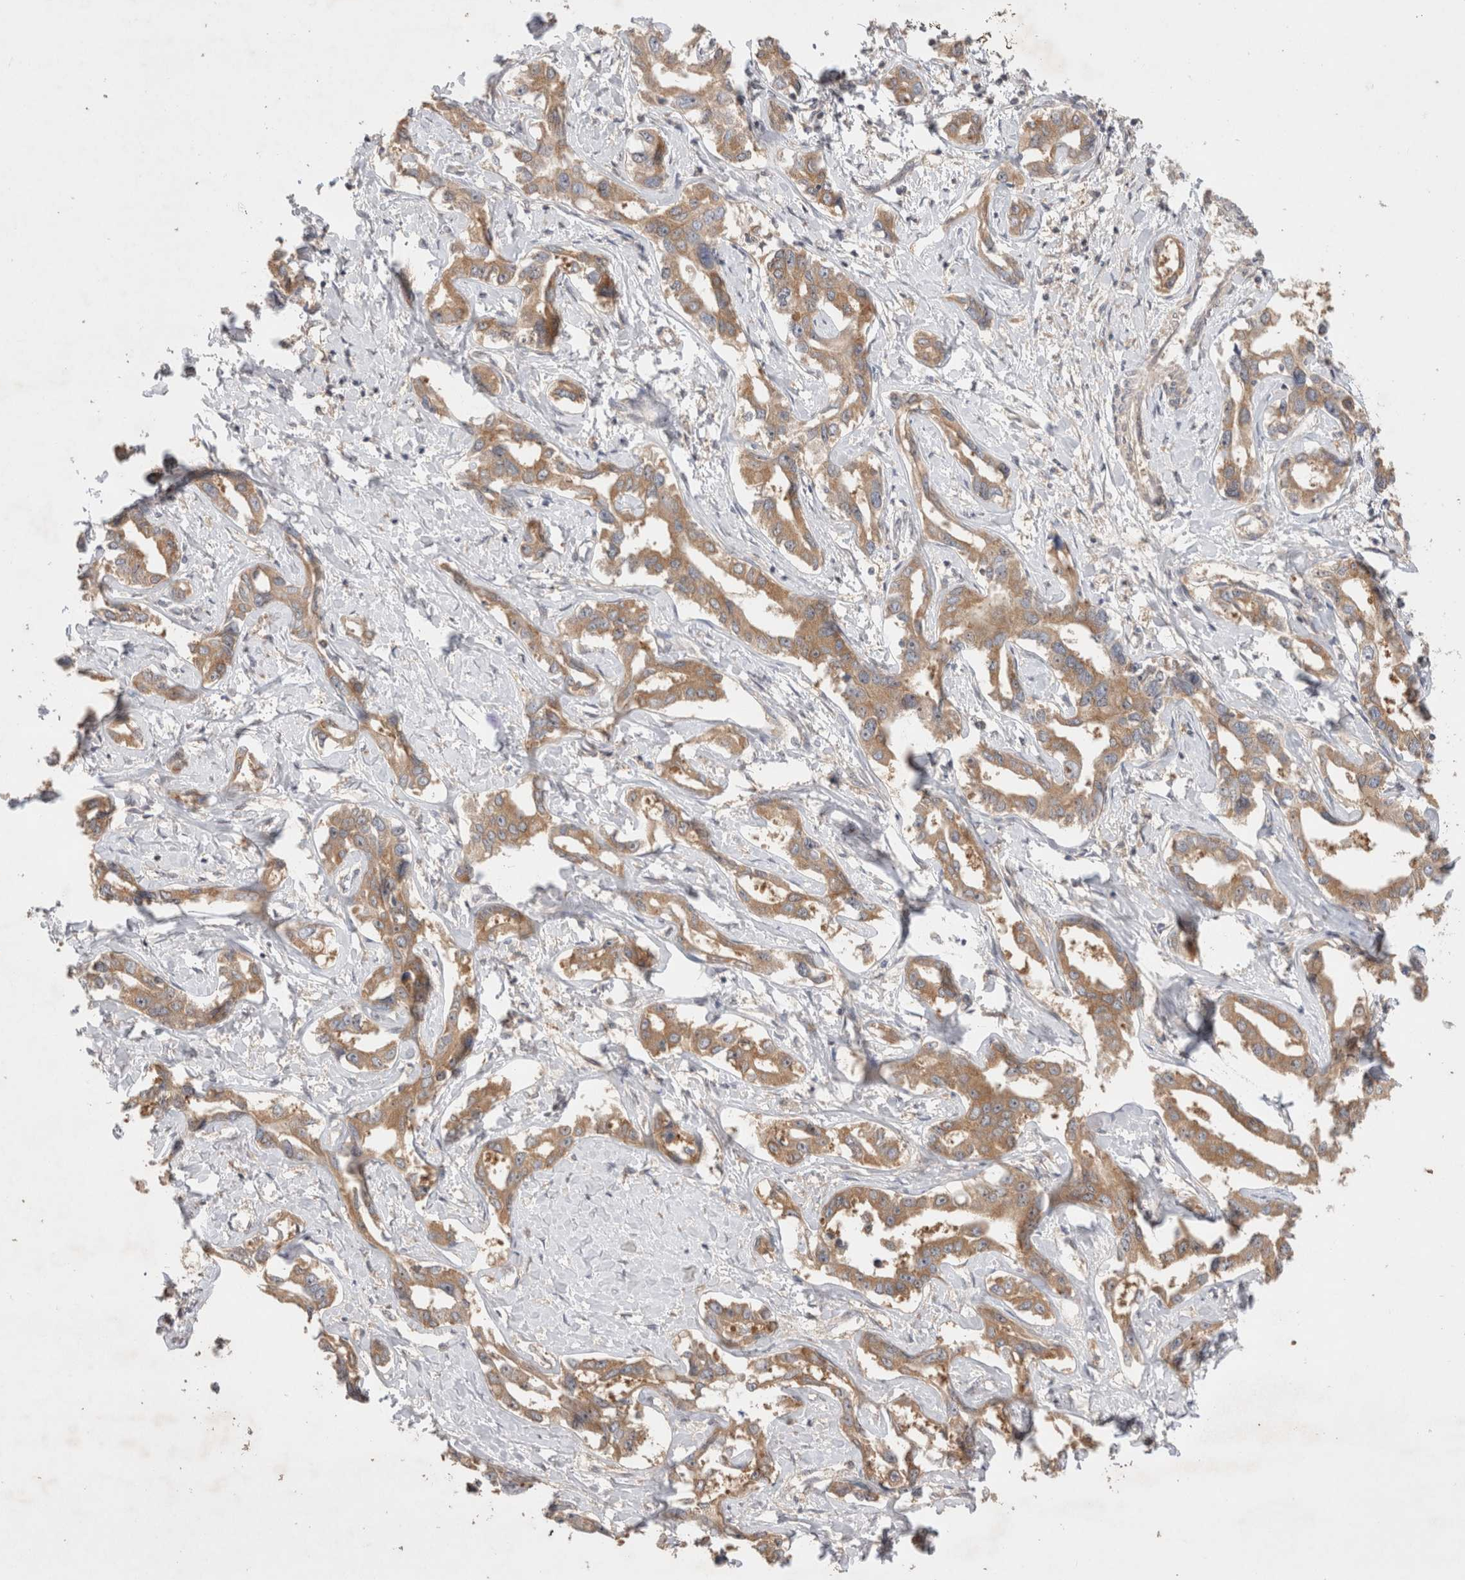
{"staining": {"intensity": "moderate", "quantity": ">75%", "location": "cytoplasmic/membranous"}, "tissue": "liver cancer", "cell_type": "Tumor cells", "image_type": "cancer", "snomed": [{"axis": "morphology", "description": "Cholangiocarcinoma"}, {"axis": "topography", "description": "Liver"}], "caption": "High-power microscopy captured an immunohistochemistry (IHC) histopathology image of liver cholangiocarcinoma, revealing moderate cytoplasmic/membranous staining in about >75% of tumor cells.", "gene": "SLC29A1", "patient": {"sex": "male", "age": 59}}